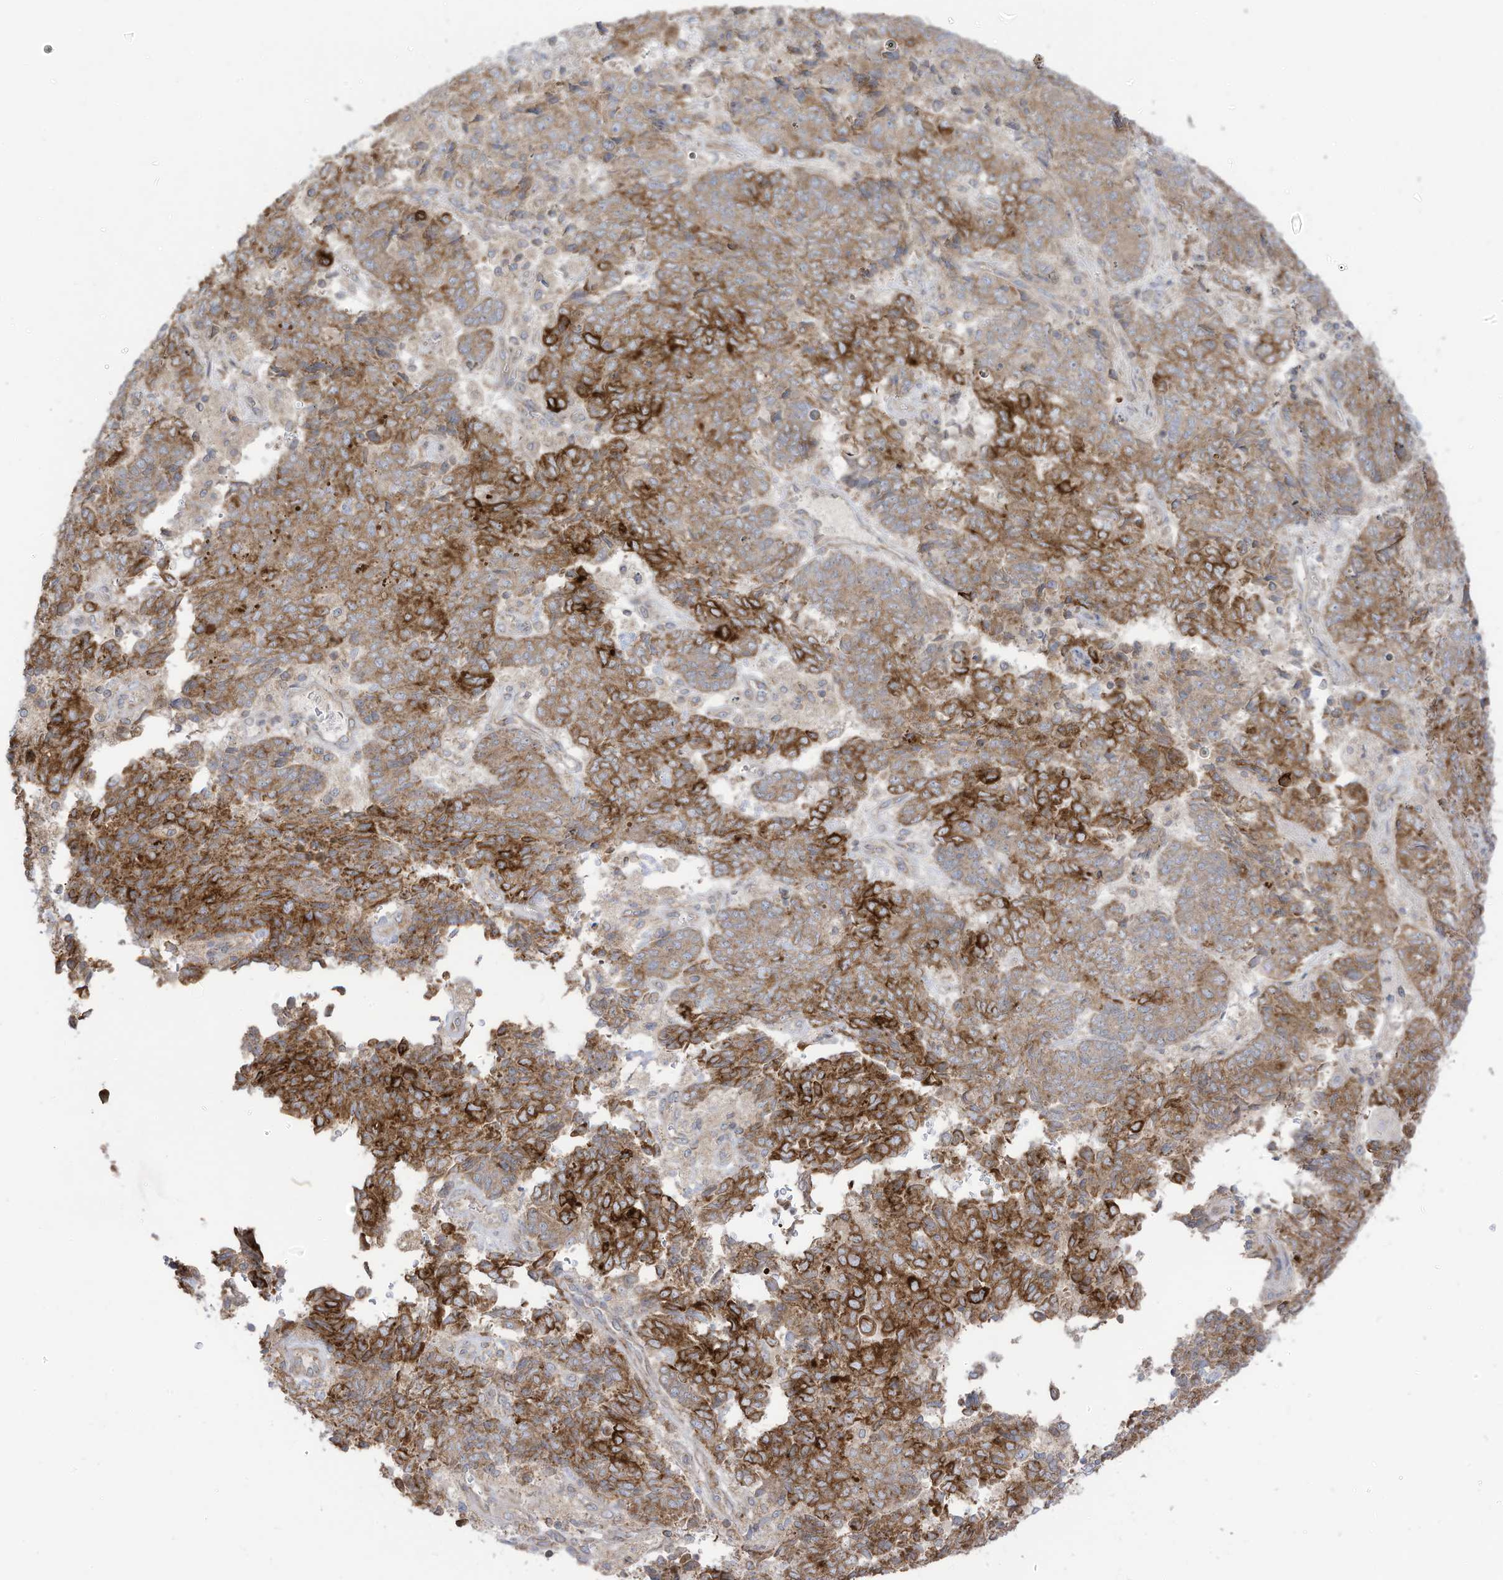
{"staining": {"intensity": "strong", "quantity": "25%-75%", "location": "cytoplasmic/membranous"}, "tissue": "endometrial cancer", "cell_type": "Tumor cells", "image_type": "cancer", "snomed": [{"axis": "morphology", "description": "Adenocarcinoma, NOS"}, {"axis": "topography", "description": "Endometrium"}], "caption": "Immunohistochemical staining of endometrial cancer exhibits high levels of strong cytoplasmic/membranous protein staining in about 25%-75% of tumor cells. (DAB IHC, brown staining for protein, blue staining for nuclei).", "gene": "CGAS", "patient": {"sex": "female", "age": 80}}